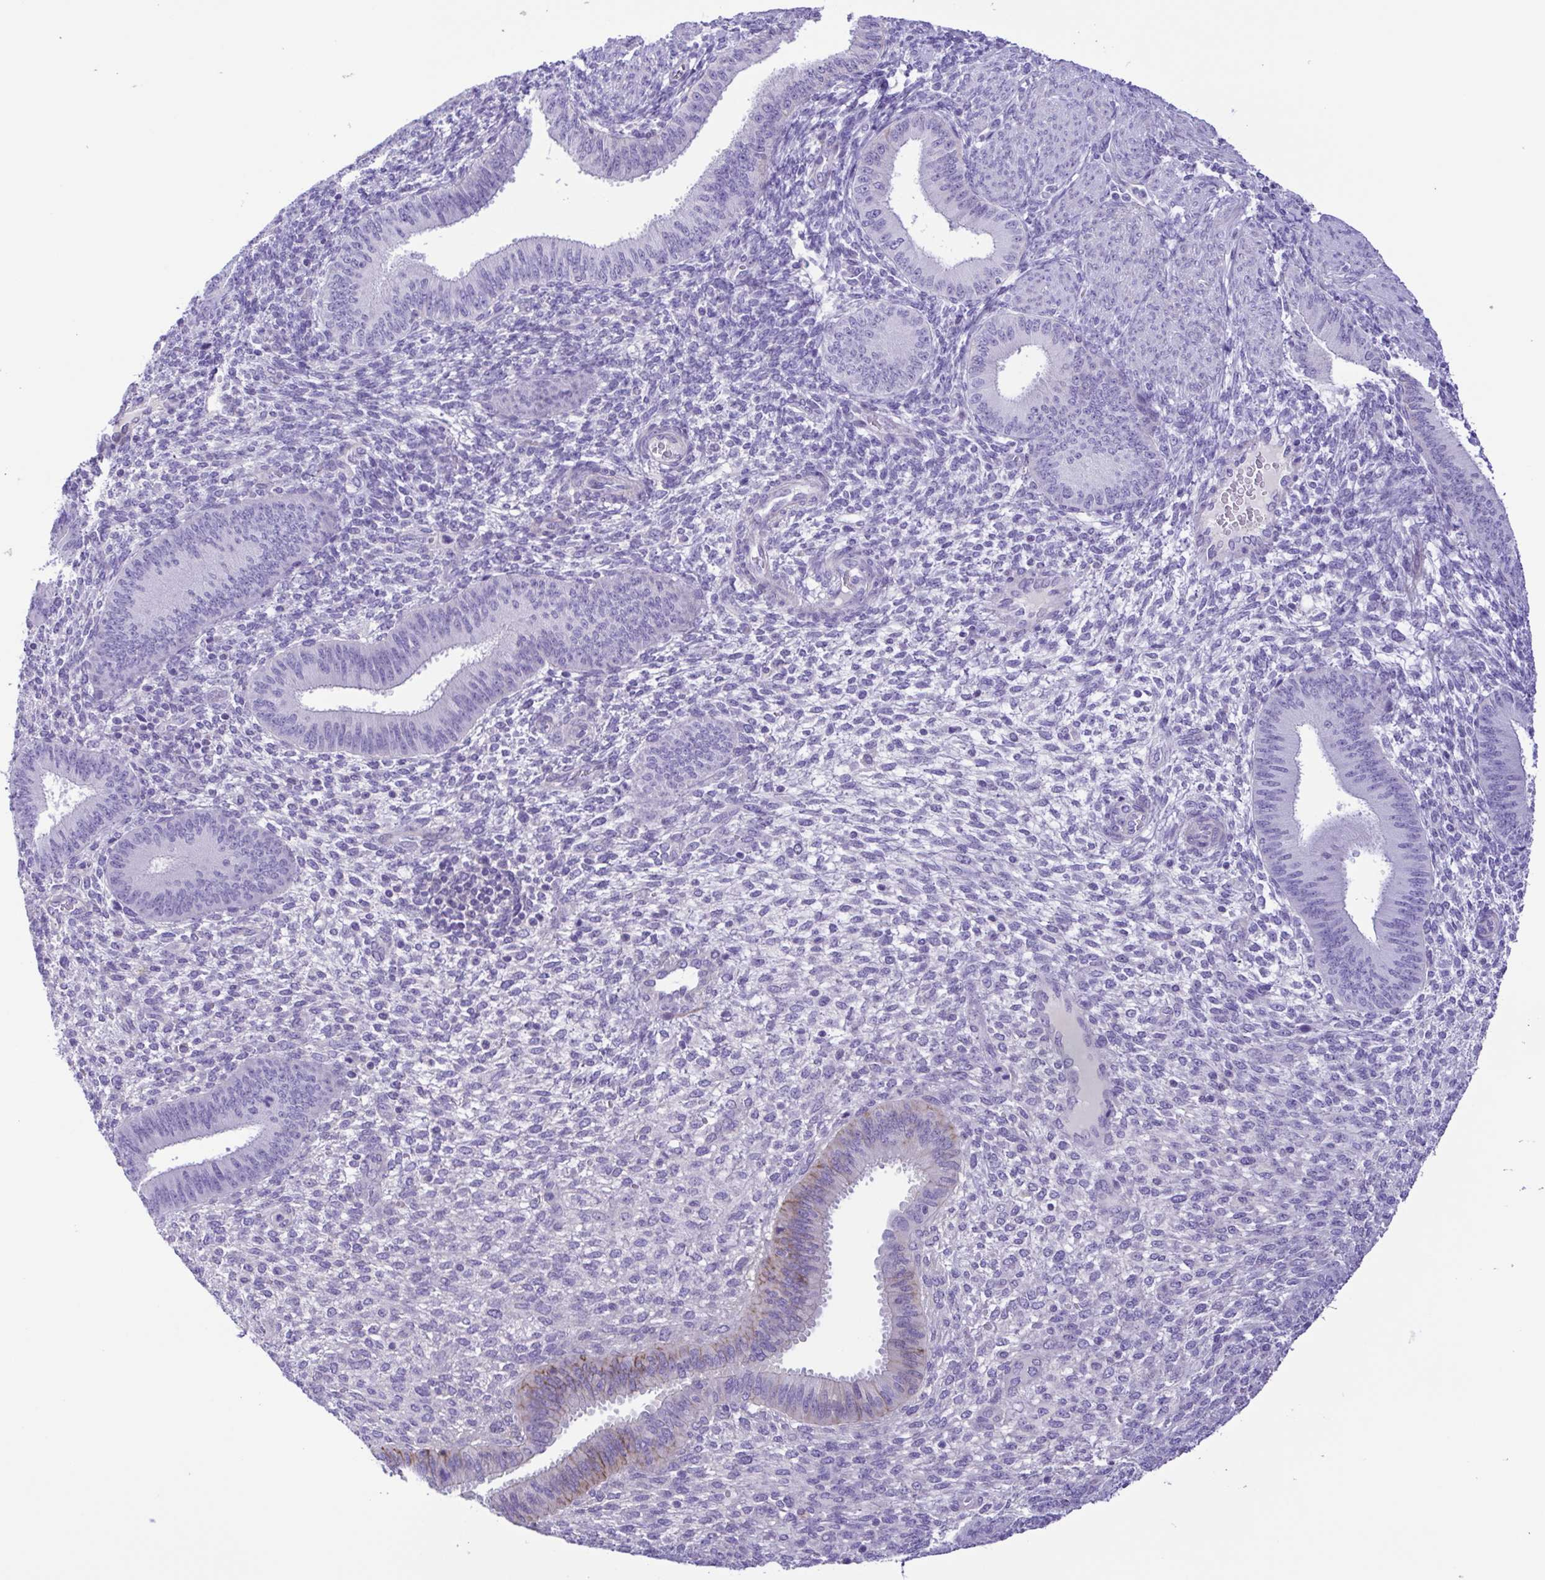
{"staining": {"intensity": "negative", "quantity": "none", "location": "none"}, "tissue": "endometrium", "cell_type": "Cells in endometrial stroma", "image_type": "normal", "snomed": [{"axis": "morphology", "description": "Normal tissue, NOS"}, {"axis": "topography", "description": "Endometrium"}], "caption": "High power microscopy micrograph of an immunohistochemistry (IHC) photomicrograph of unremarkable endometrium, revealing no significant staining in cells in endometrial stroma.", "gene": "ISM2", "patient": {"sex": "female", "age": 39}}